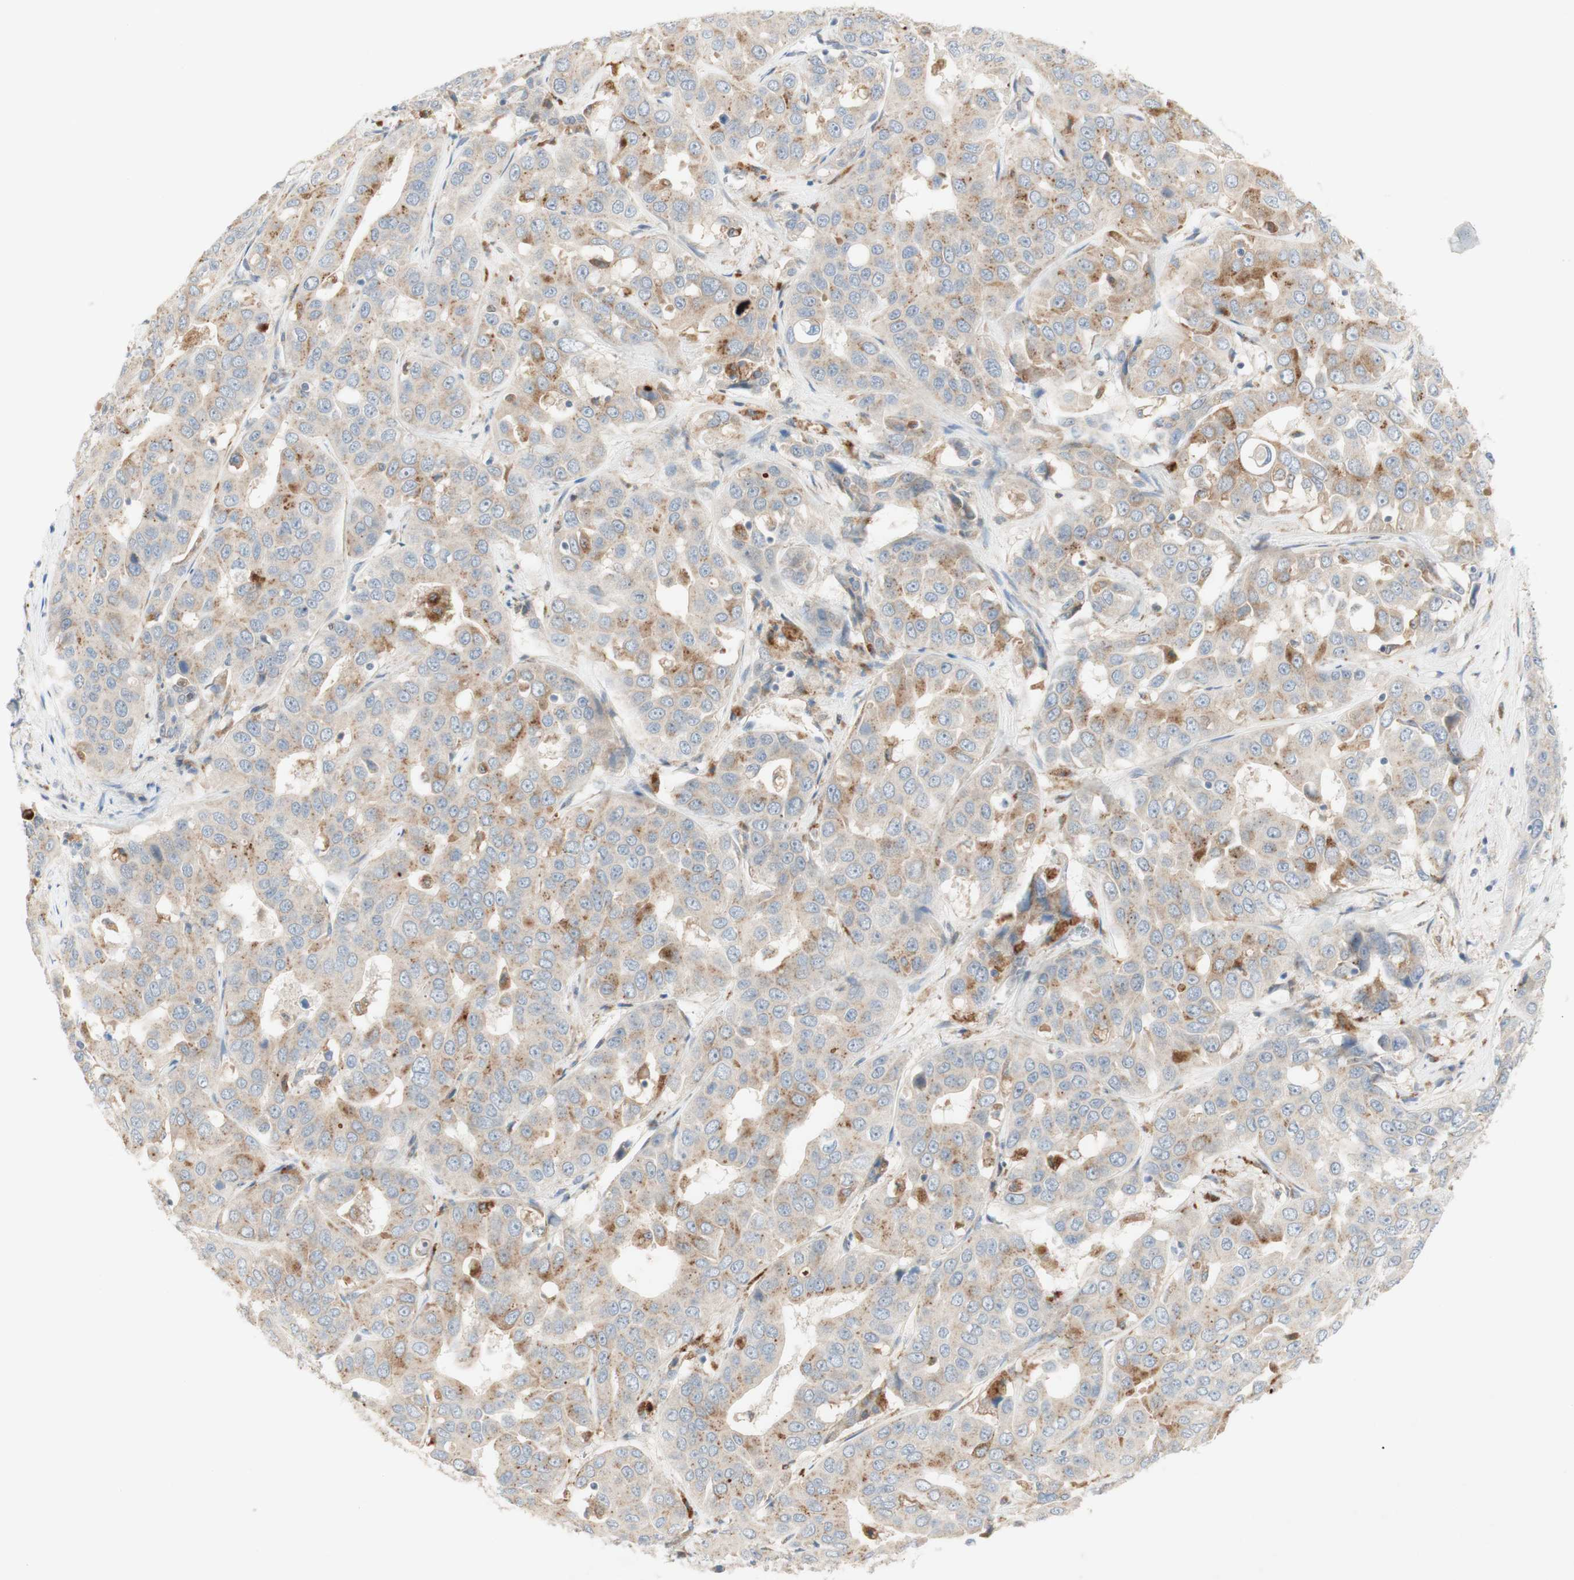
{"staining": {"intensity": "weak", "quantity": ">75%", "location": "cytoplasmic/membranous"}, "tissue": "liver cancer", "cell_type": "Tumor cells", "image_type": "cancer", "snomed": [{"axis": "morphology", "description": "Cholangiocarcinoma"}, {"axis": "topography", "description": "Liver"}], "caption": "Brown immunohistochemical staining in human liver cancer (cholangiocarcinoma) demonstrates weak cytoplasmic/membranous staining in about >75% of tumor cells.", "gene": "GAPT", "patient": {"sex": "female", "age": 52}}